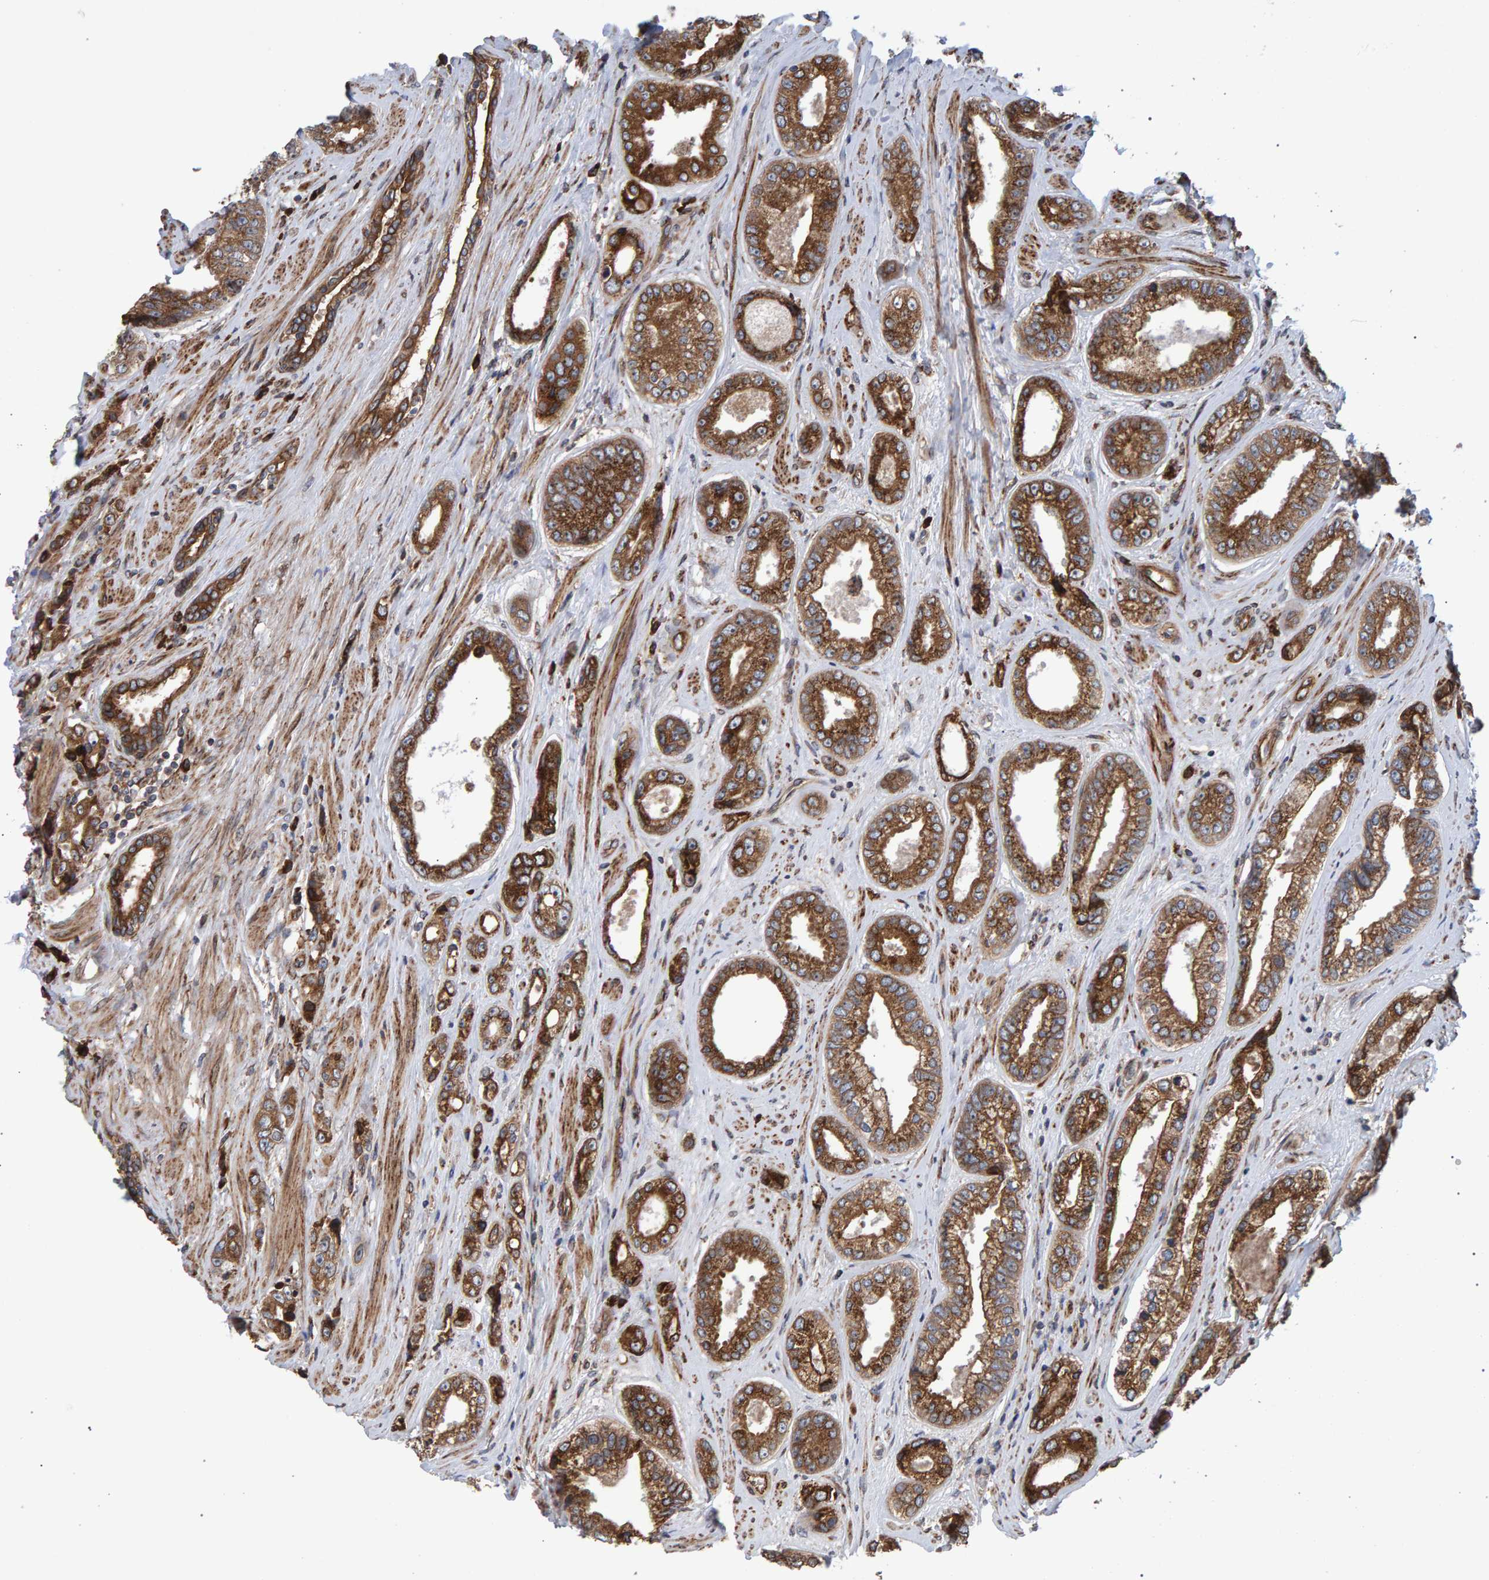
{"staining": {"intensity": "moderate", "quantity": ">75%", "location": "cytoplasmic/membranous"}, "tissue": "prostate cancer", "cell_type": "Tumor cells", "image_type": "cancer", "snomed": [{"axis": "morphology", "description": "Adenocarcinoma, High grade"}, {"axis": "topography", "description": "Prostate"}], "caption": "The micrograph exhibits immunohistochemical staining of prostate cancer (adenocarcinoma (high-grade)). There is moderate cytoplasmic/membranous expression is appreciated in about >75% of tumor cells. Immunohistochemistry stains the protein of interest in brown and the nuclei are stained blue.", "gene": "FAM117A", "patient": {"sex": "male", "age": 61}}